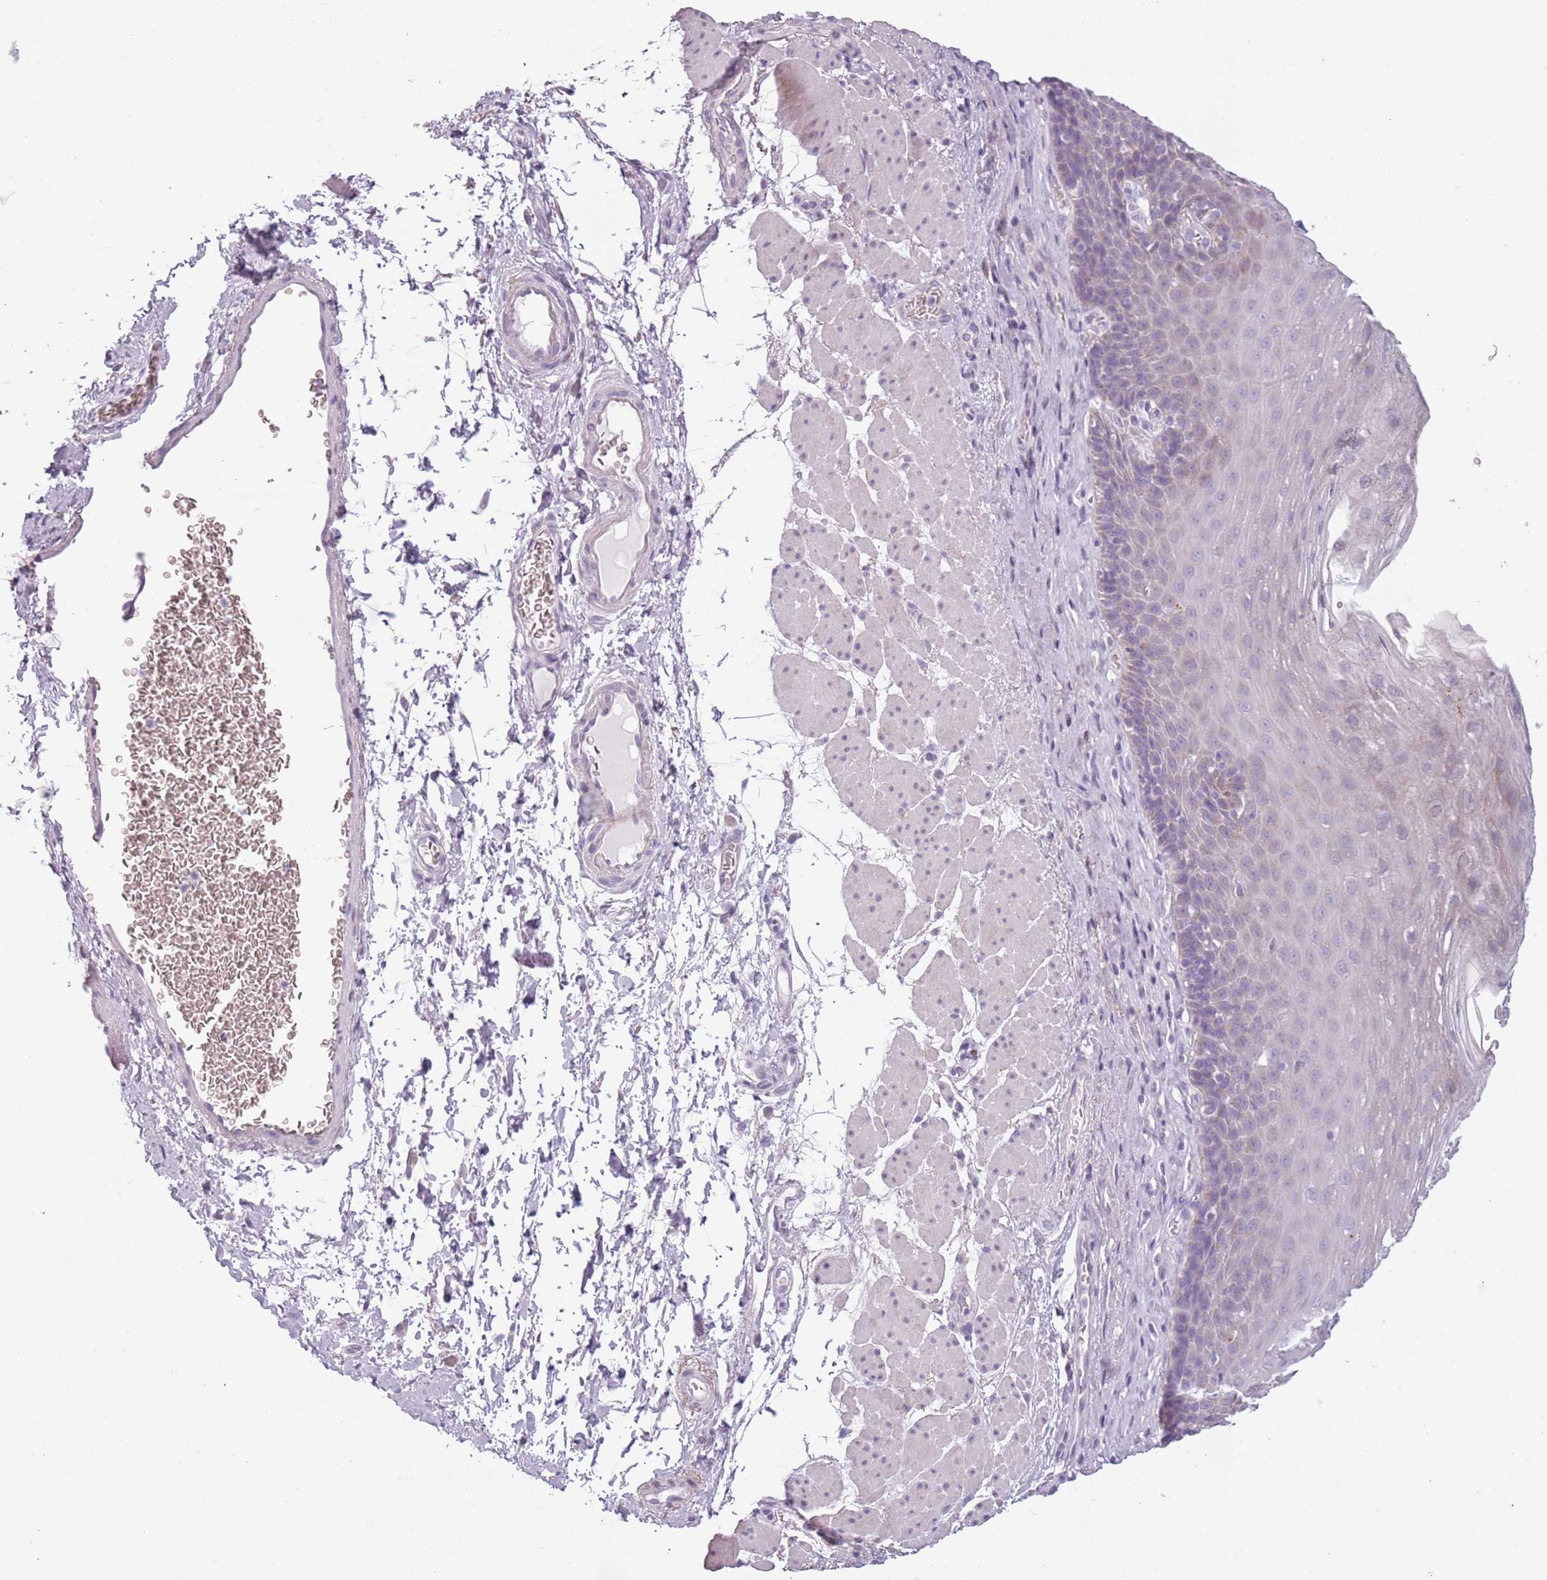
{"staining": {"intensity": "weak", "quantity": "25%-75%", "location": "cytoplasmic/membranous"}, "tissue": "esophagus", "cell_type": "Squamous epithelial cells", "image_type": "normal", "snomed": [{"axis": "morphology", "description": "Normal tissue, NOS"}, {"axis": "topography", "description": "Esophagus"}], "caption": "The photomicrograph exhibits staining of normal esophagus, revealing weak cytoplasmic/membranous protein positivity (brown color) within squamous epithelial cells. The staining was performed using DAB (3,3'-diaminobenzidine), with brown indicating positive protein expression. Nuclei are stained blue with hematoxylin.", "gene": "MEGF8", "patient": {"sex": "female", "age": 66}}